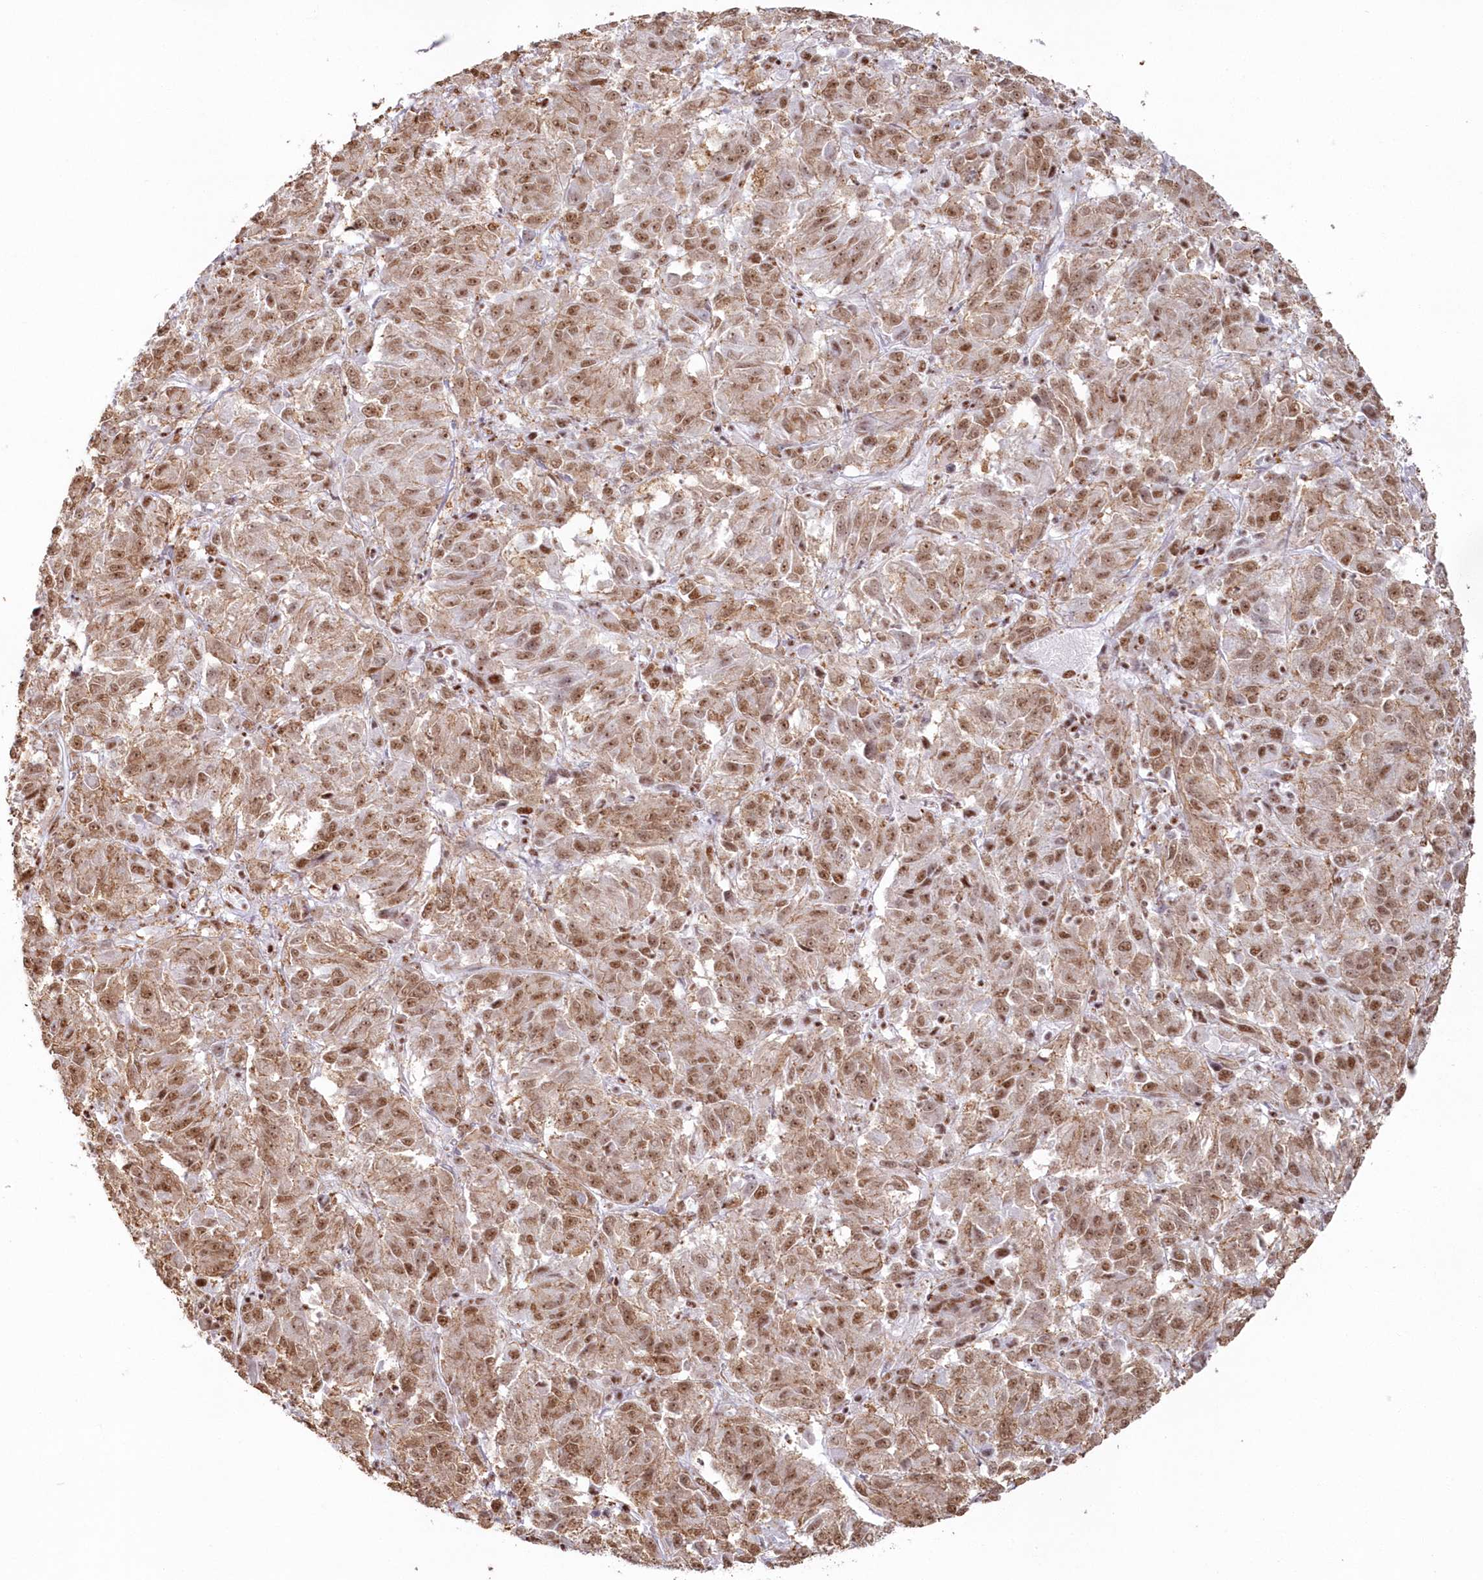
{"staining": {"intensity": "moderate", "quantity": ">75%", "location": "cytoplasmic/membranous,nuclear"}, "tissue": "melanoma", "cell_type": "Tumor cells", "image_type": "cancer", "snomed": [{"axis": "morphology", "description": "Malignant melanoma, Metastatic site"}, {"axis": "topography", "description": "Lung"}], "caption": "A brown stain highlights moderate cytoplasmic/membranous and nuclear positivity of a protein in melanoma tumor cells.", "gene": "DDX46", "patient": {"sex": "male", "age": 64}}